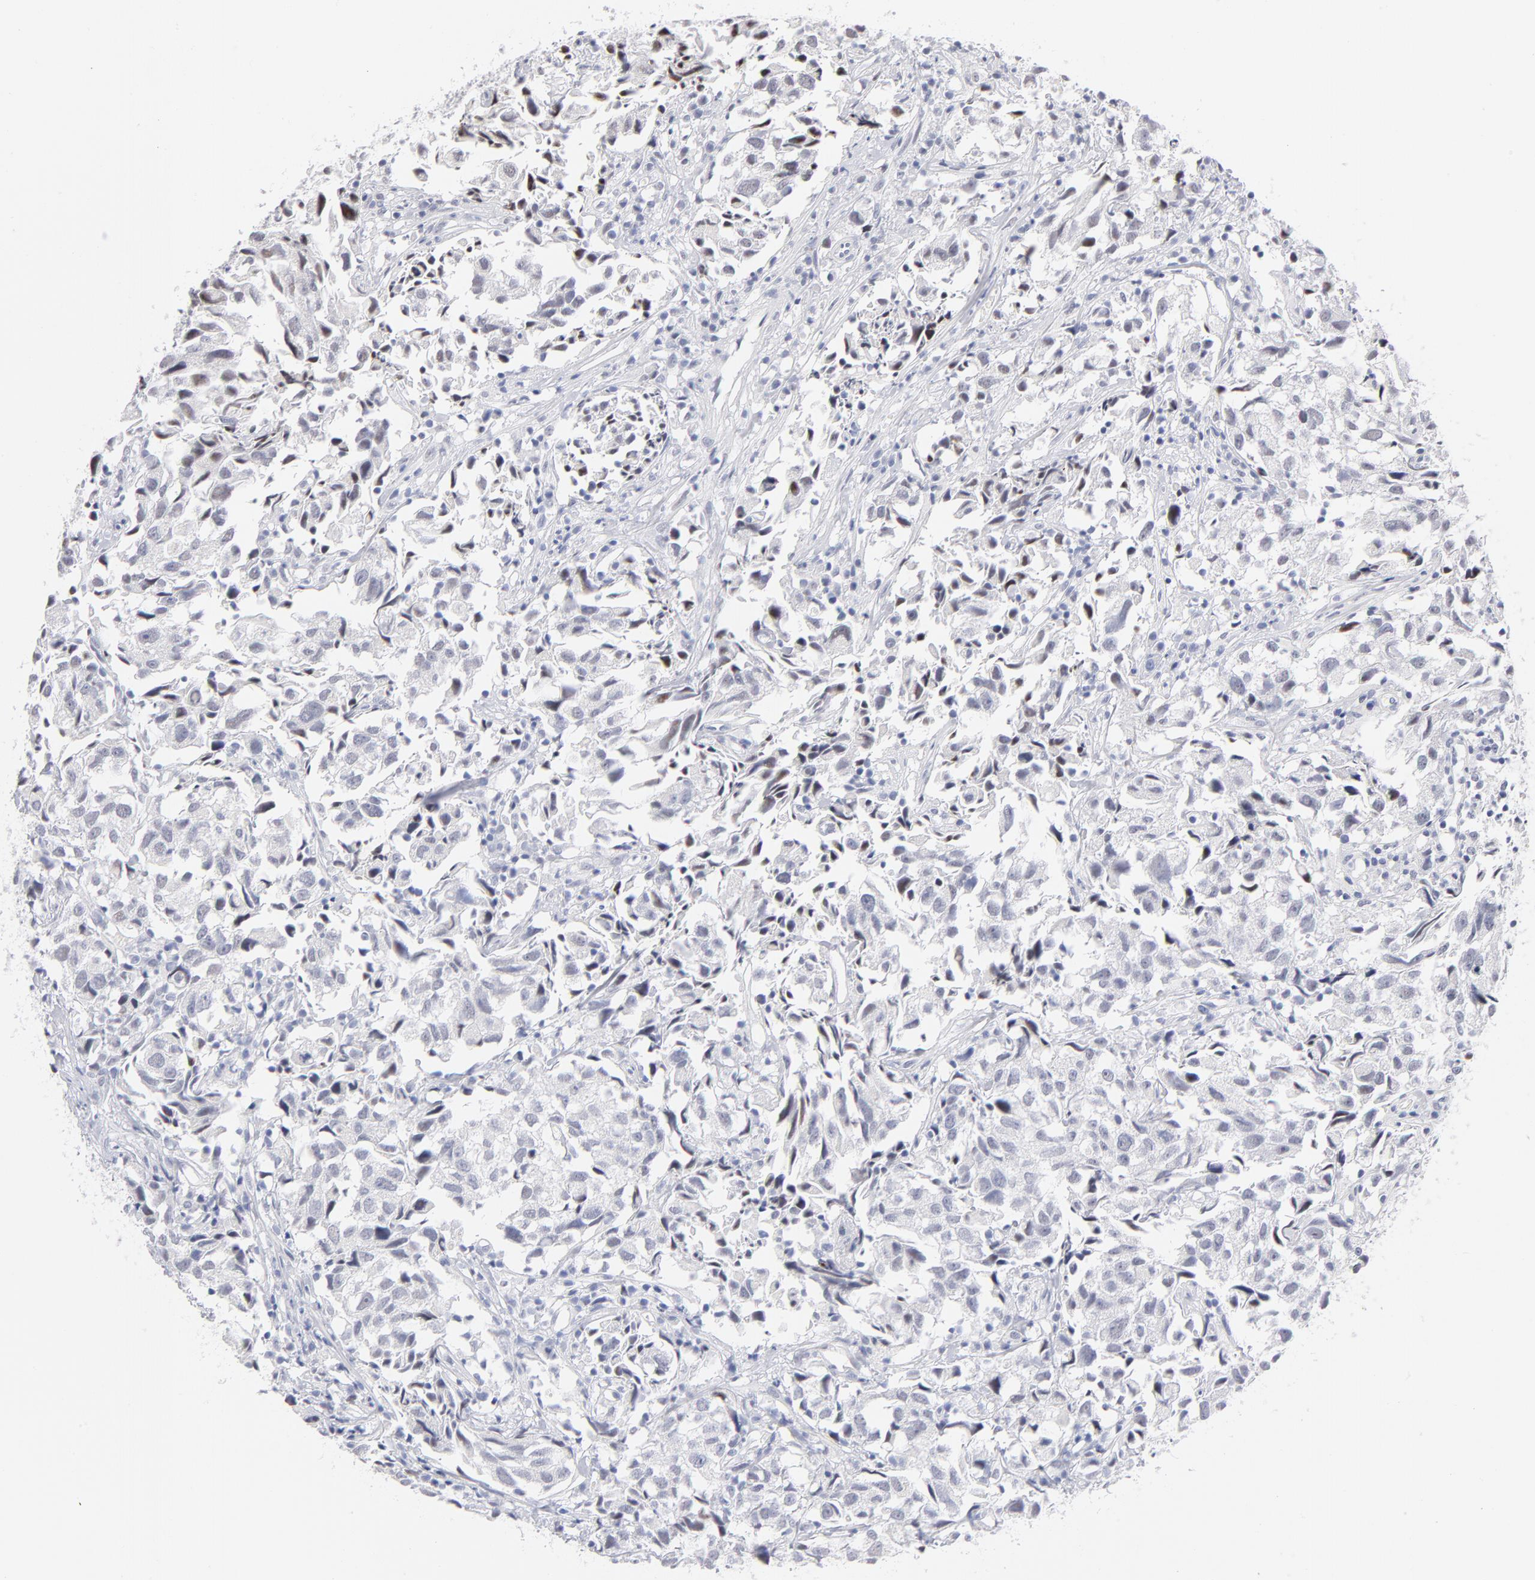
{"staining": {"intensity": "negative", "quantity": "none", "location": "none"}, "tissue": "urothelial cancer", "cell_type": "Tumor cells", "image_type": "cancer", "snomed": [{"axis": "morphology", "description": "Urothelial carcinoma, High grade"}, {"axis": "topography", "description": "Urinary bladder"}], "caption": "A high-resolution photomicrograph shows immunohistochemistry (IHC) staining of high-grade urothelial carcinoma, which shows no significant staining in tumor cells.", "gene": "KHNYN", "patient": {"sex": "female", "age": 75}}